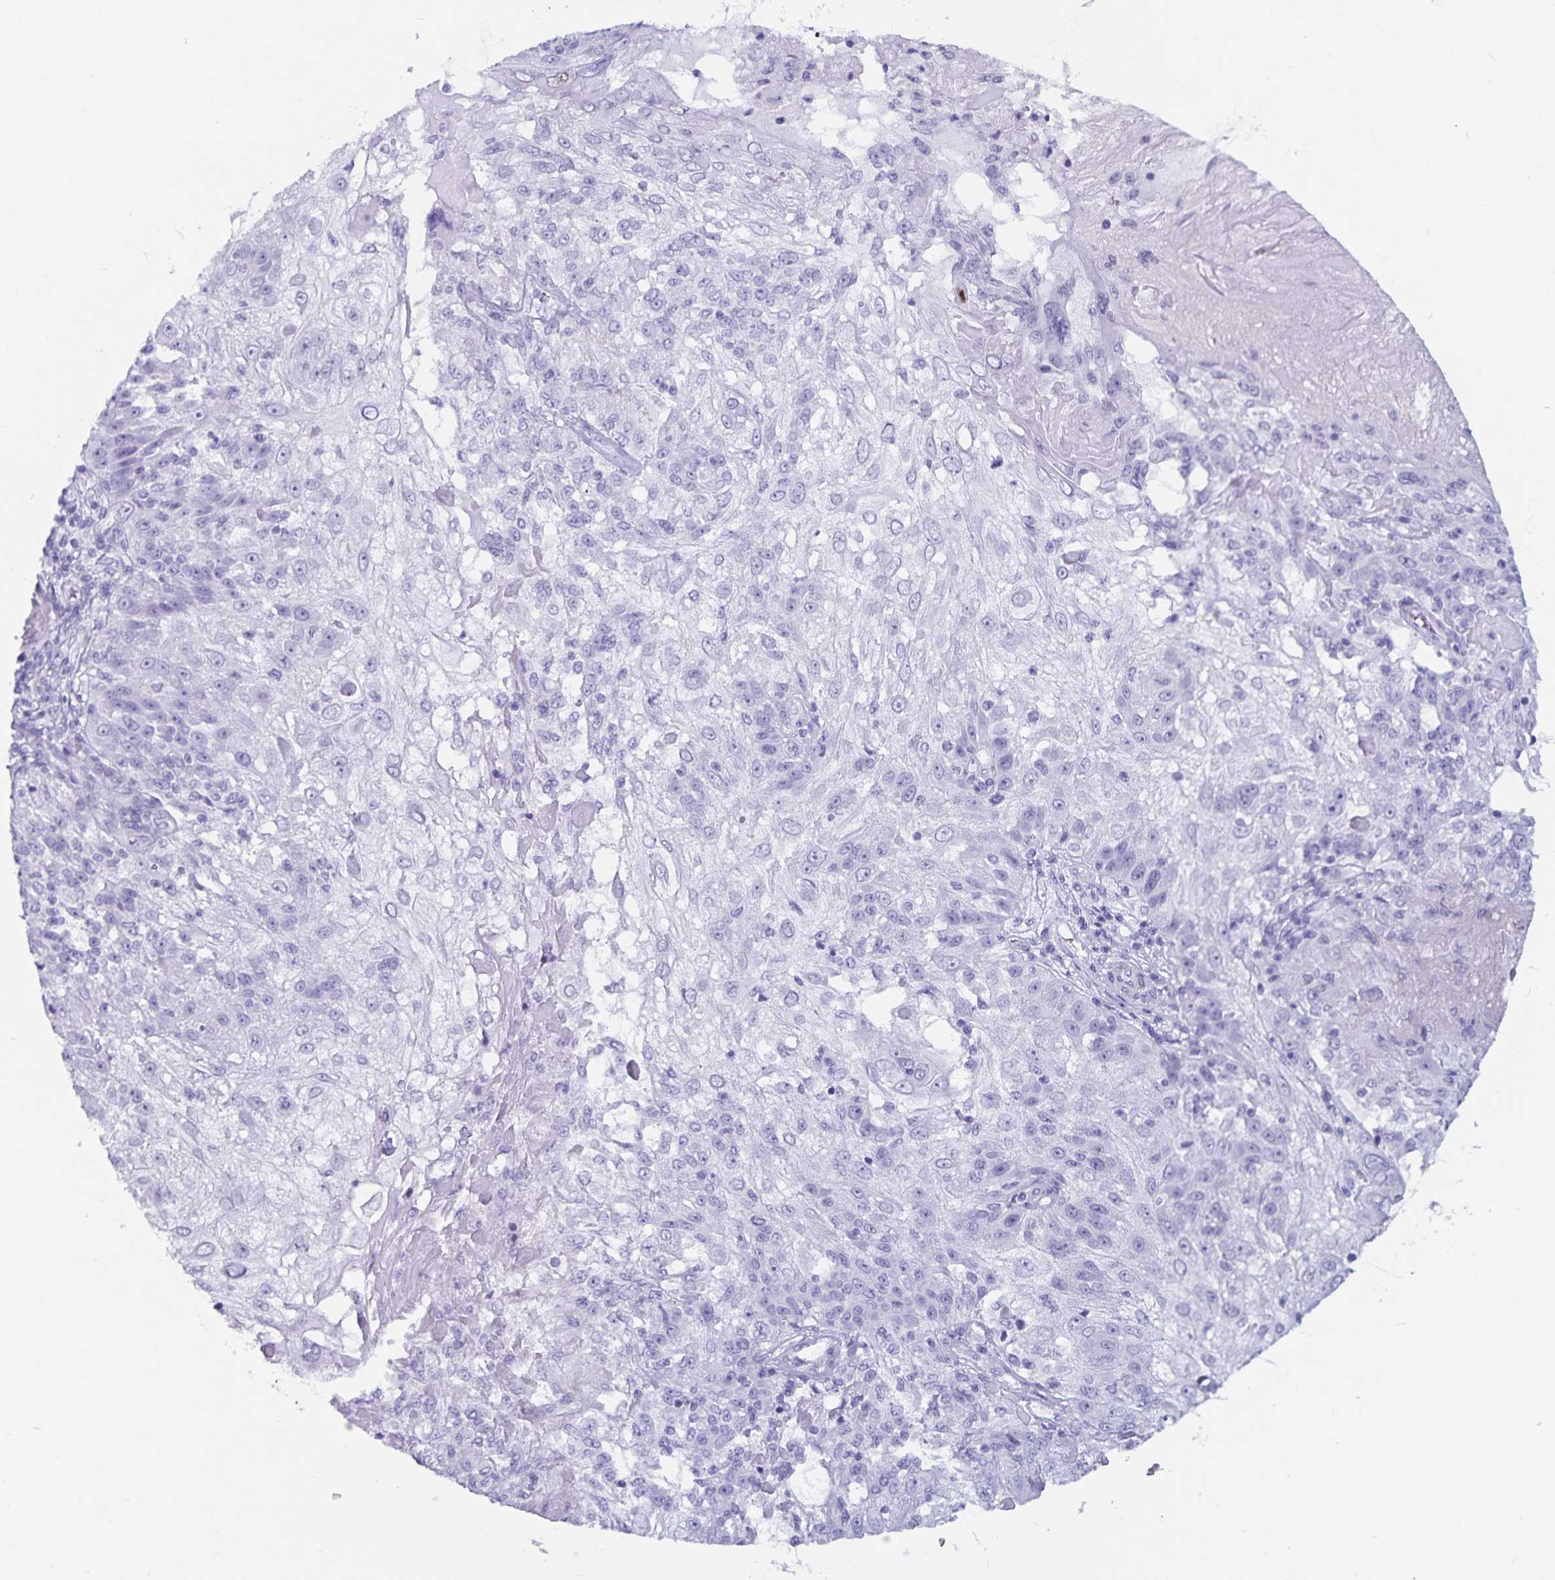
{"staining": {"intensity": "negative", "quantity": "none", "location": "none"}, "tissue": "skin cancer", "cell_type": "Tumor cells", "image_type": "cancer", "snomed": [{"axis": "morphology", "description": "Normal tissue, NOS"}, {"axis": "morphology", "description": "Squamous cell carcinoma, NOS"}, {"axis": "topography", "description": "Skin"}], "caption": "Skin cancer was stained to show a protein in brown. There is no significant staining in tumor cells. (Stains: DAB (3,3'-diaminobenzidine) IHC with hematoxylin counter stain, Microscopy: brightfield microscopy at high magnification).", "gene": "GPR137", "patient": {"sex": "female", "age": 83}}